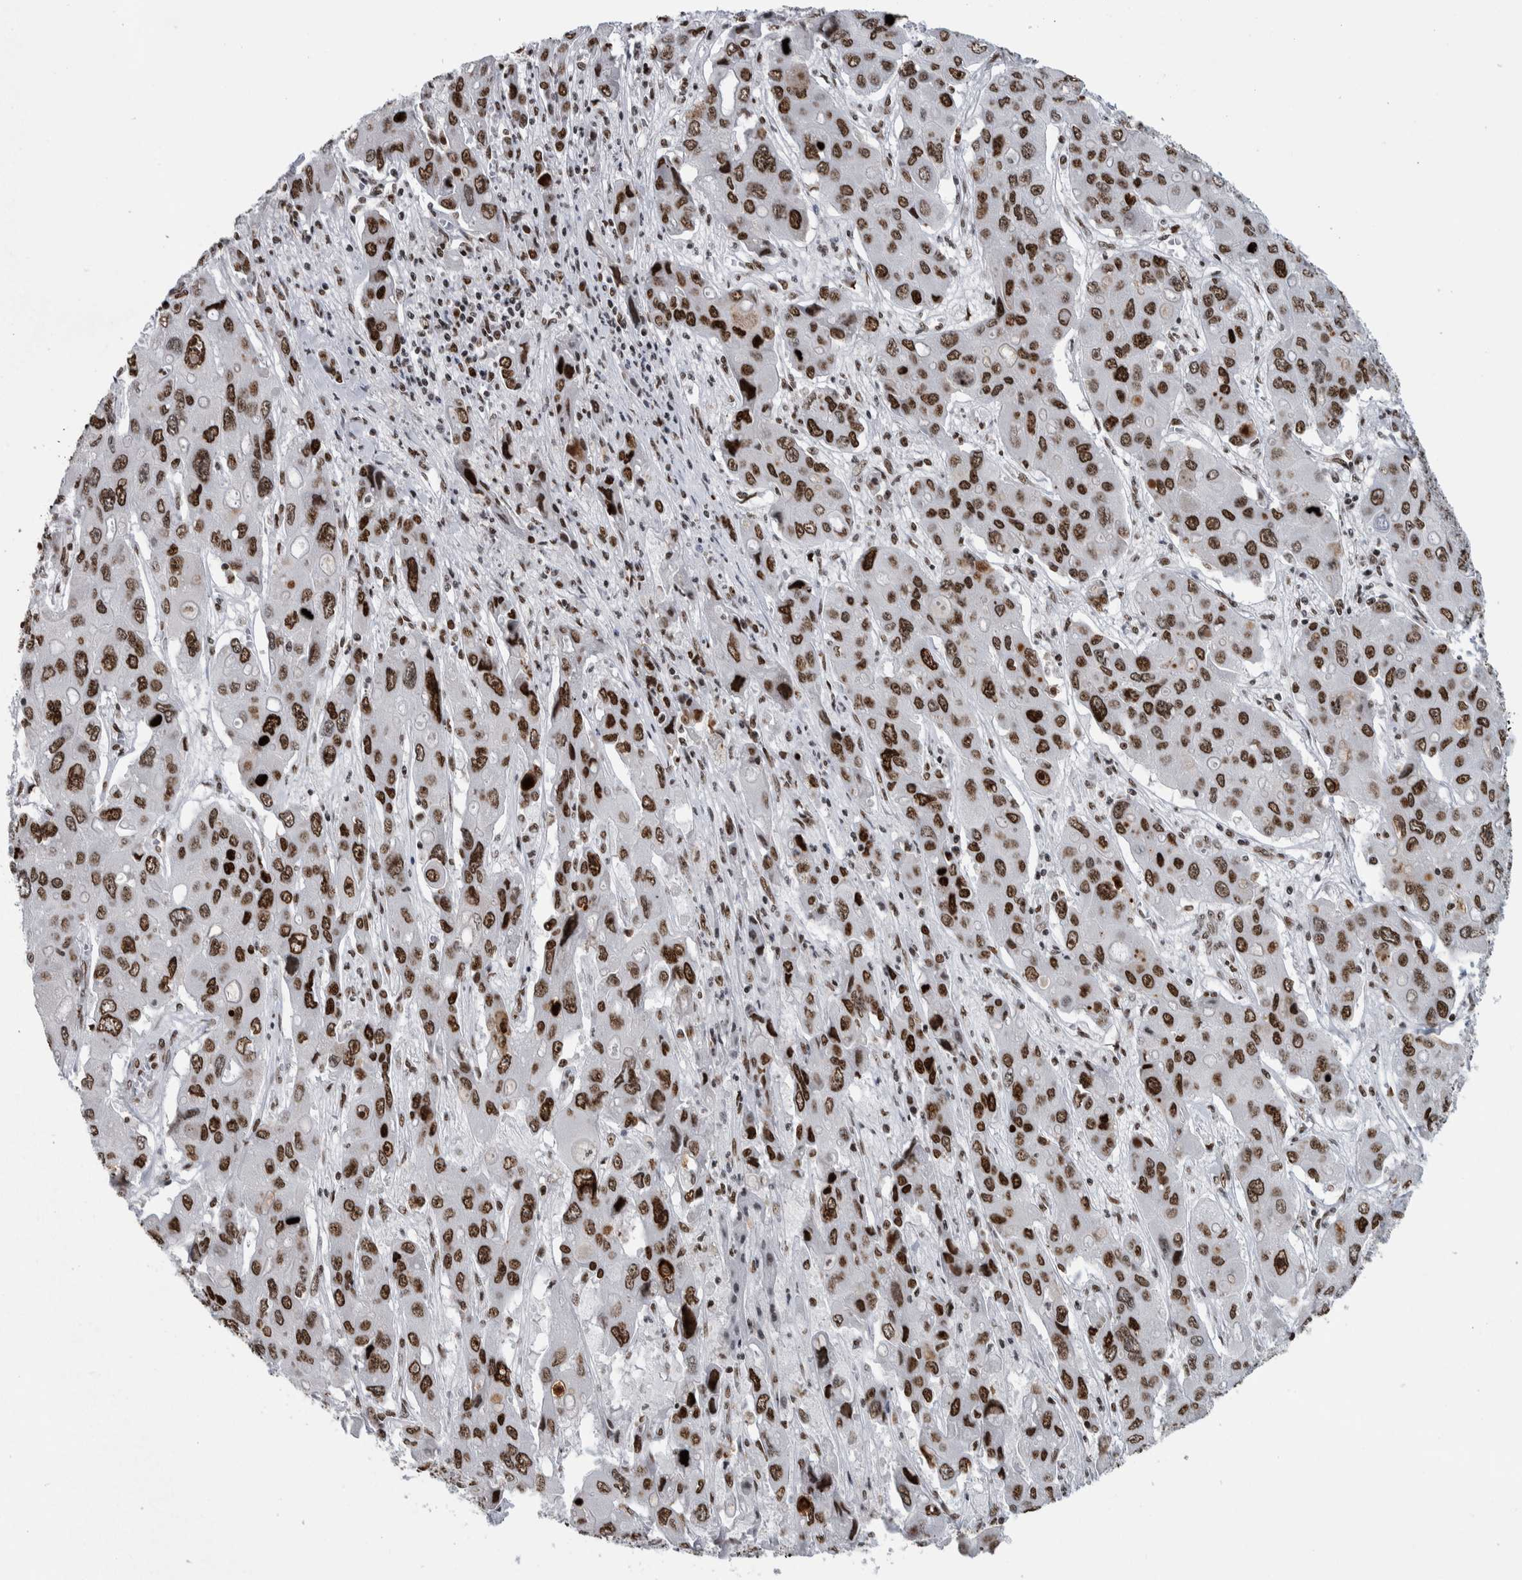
{"staining": {"intensity": "strong", "quantity": ">75%", "location": "nuclear"}, "tissue": "liver cancer", "cell_type": "Tumor cells", "image_type": "cancer", "snomed": [{"axis": "morphology", "description": "Cholangiocarcinoma"}, {"axis": "topography", "description": "Liver"}], "caption": "Protein analysis of cholangiocarcinoma (liver) tissue shows strong nuclear positivity in about >75% of tumor cells.", "gene": "TOP2B", "patient": {"sex": "male", "age": 67}}